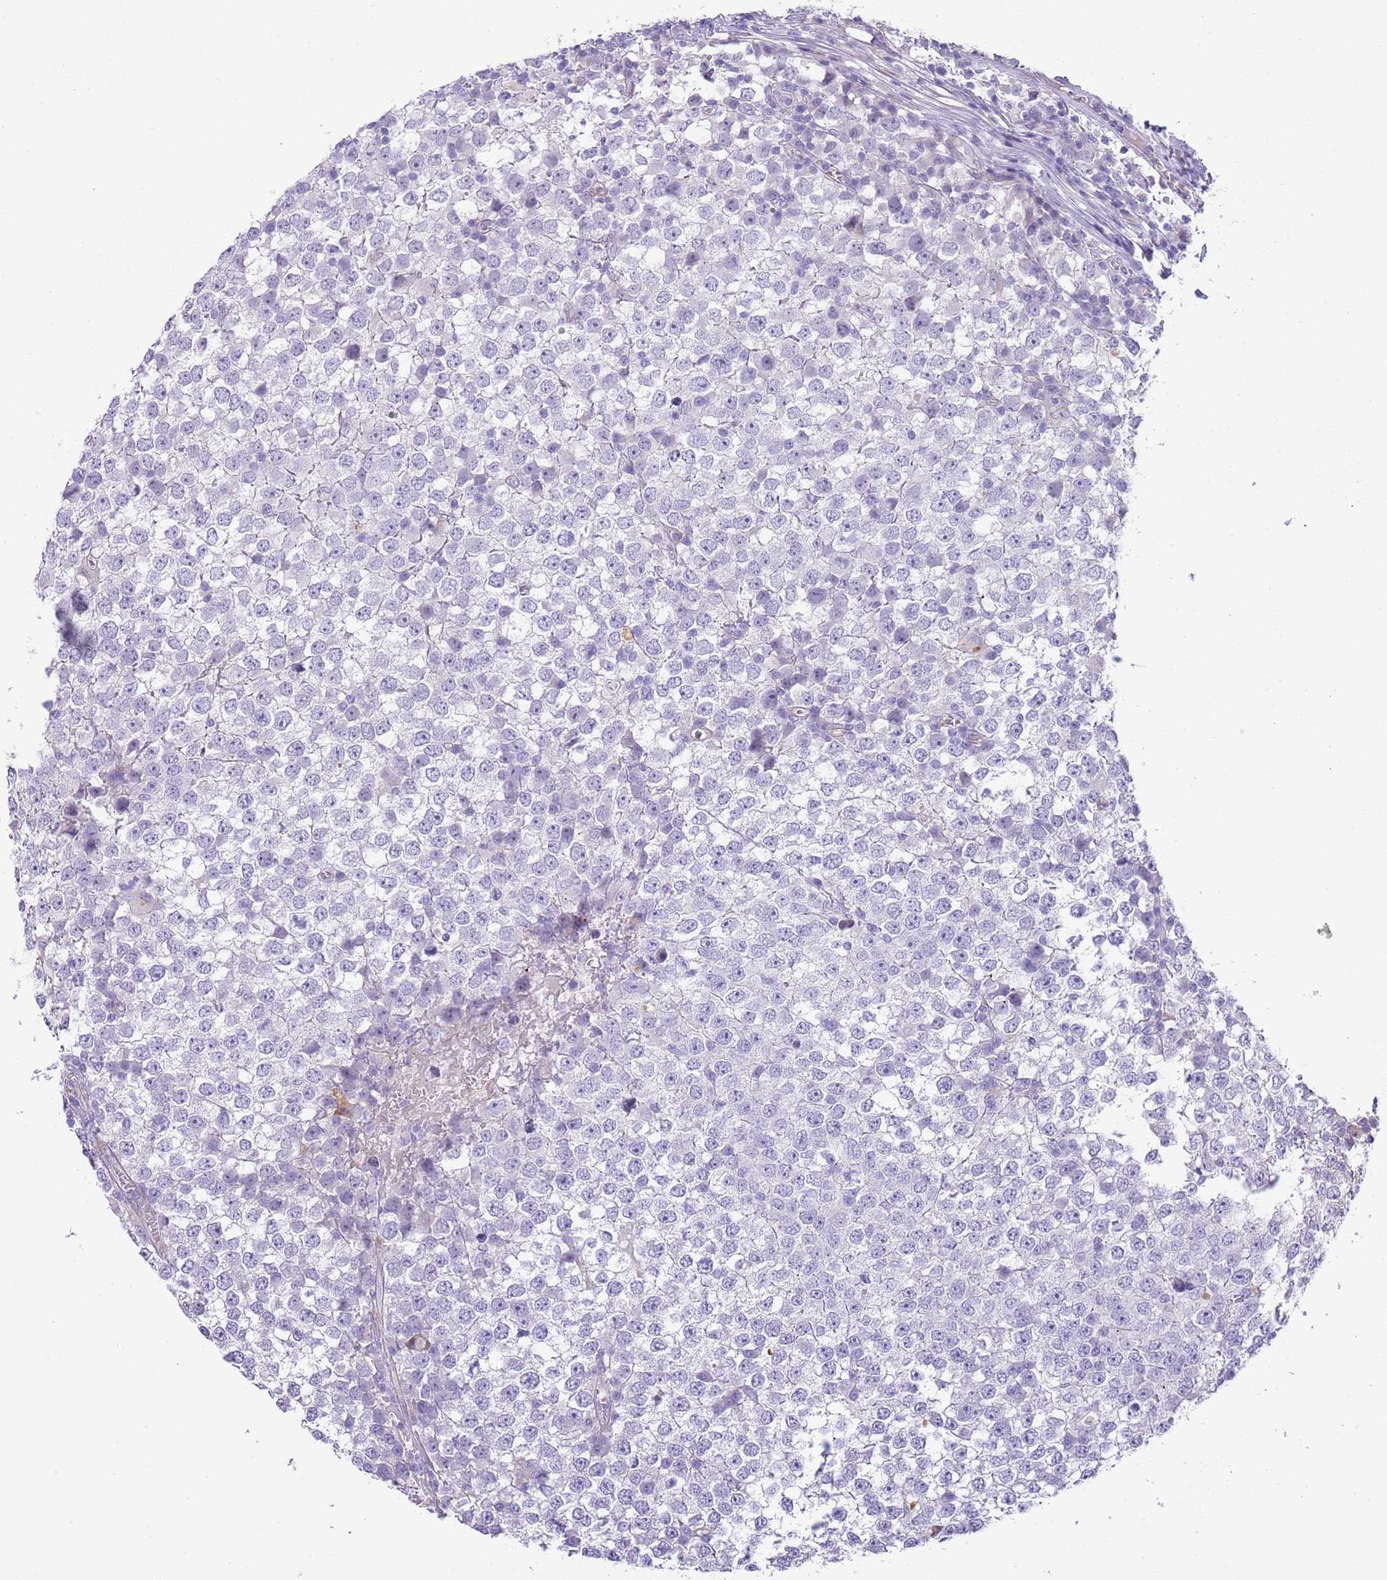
{"staining": {"intensity": "negative", "quantity": "none", "location": "none"}, "tissue": "testis cancer", "cell_type": "Tumor cells", "image_type": "cancer", "snomed": [{"axis": "morphology", "description": "Seminoma, NOS"}, {"axis": "topography", "description": "Testis"}], "caption": "Protein analysis of seminoma (testis) exhibits no significant expression in tumor cells. Nuclei are stained in blue.", "gene": "ABHD17C", "patient": {"sex": "male", "age": 65}}